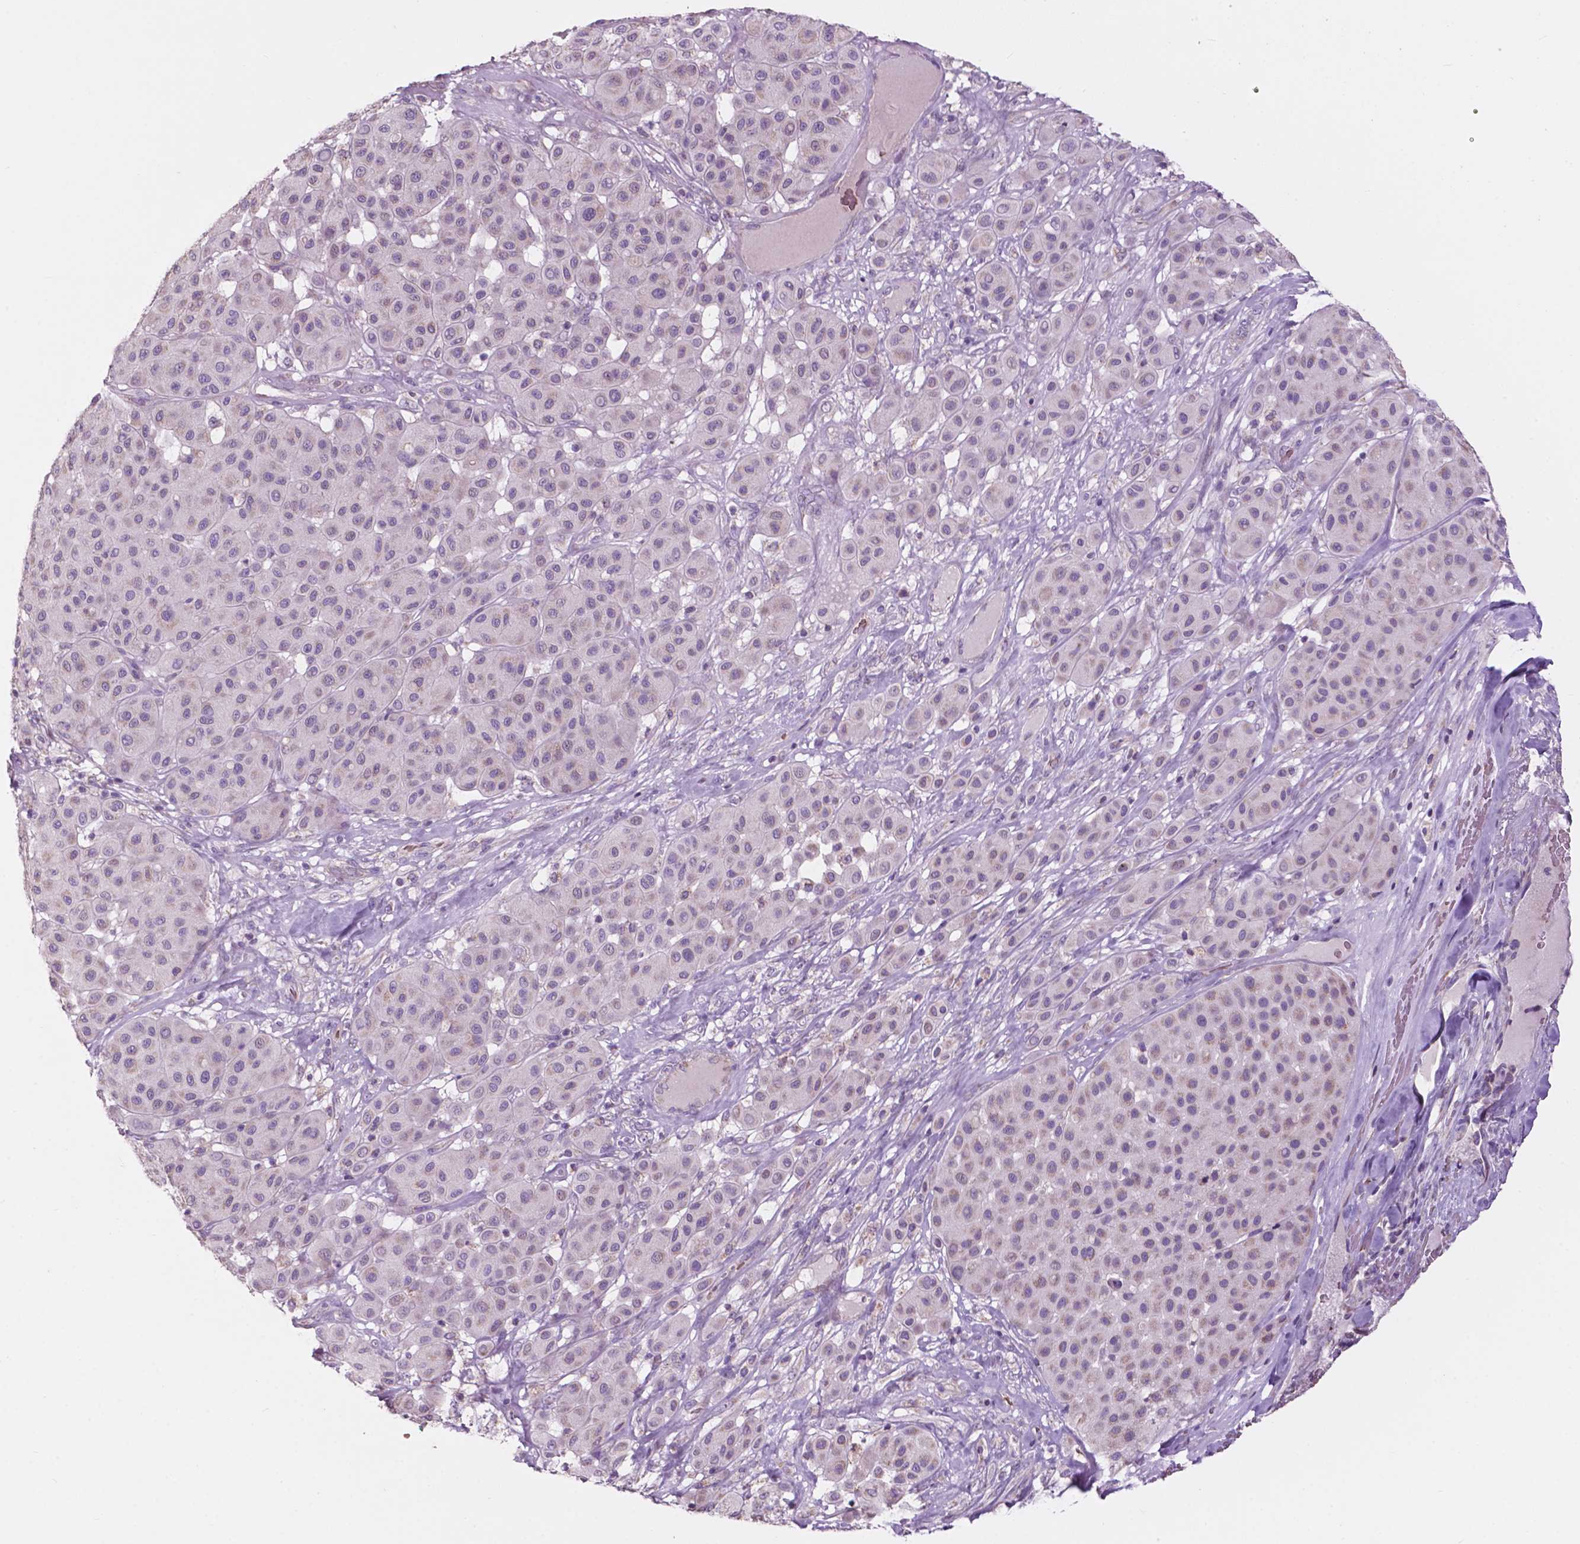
{"staining": {"intensity": "weak", "quantity": "<25%", "location": "cytoplasmic/membranous"}, "tissue": "melanoma", "cell_type": "Tumor cells", "image_type": "cancer", "snomed": [{"axis": "morphology", "description": "Malignant melanoma, Metastatic site"}, {"axis": "topography", "description": "Smooth muscle"}], "caption": "Malignant melanoma (metastatic site) was stained to show a protein in brown. There is no significant positivity in tumor cells.", "gene": "NDUFS1", "patient": {"sex": "male", "age": 41}}